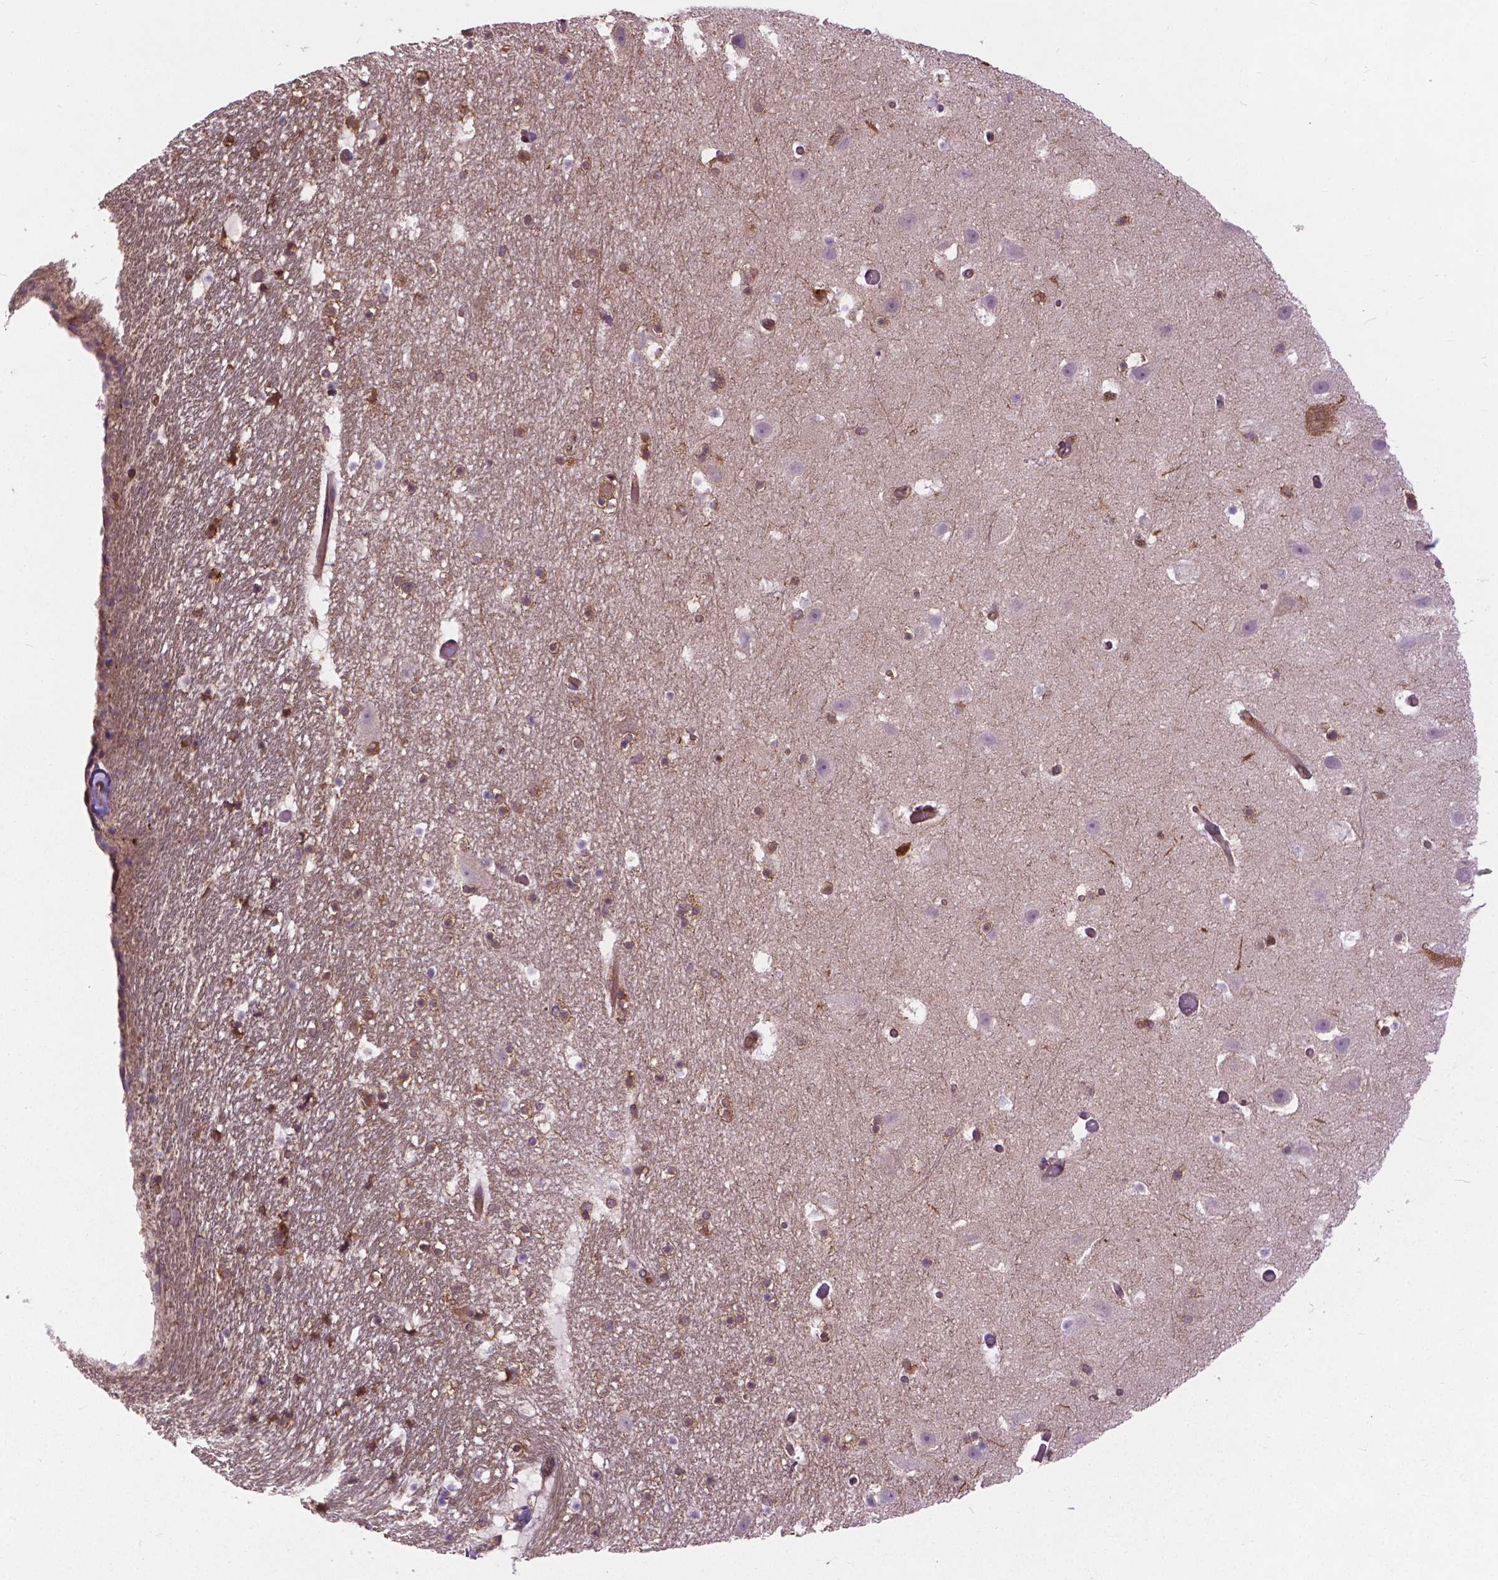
{"staining": {"intensity": "moderate", "quantity": "25%-75%", "location": "cytoplasmic/membranous"}, "tissue": "hippocampus", "cell_type": "Glial cells", "image_type": "normal", "snomed": [{"axis": "morphology", "description": "Normal tissue, NOS"}, {"axis": "topography", "description": "Hippocampus"}], "caption": "Immunohistochemical staining of normal hippocampus demonstrates medium levels of moderate cytoplasmic/membranous positivity in about 25%-75% of glial cells. The staining was performed using DAB (3,3'-diaminobenzidine), with brown indicating positive protein expression. Nuclei are stained blue with hematoxylin.", "gene": "MZT1", "patient": {"sex": "male", "age": 26}}